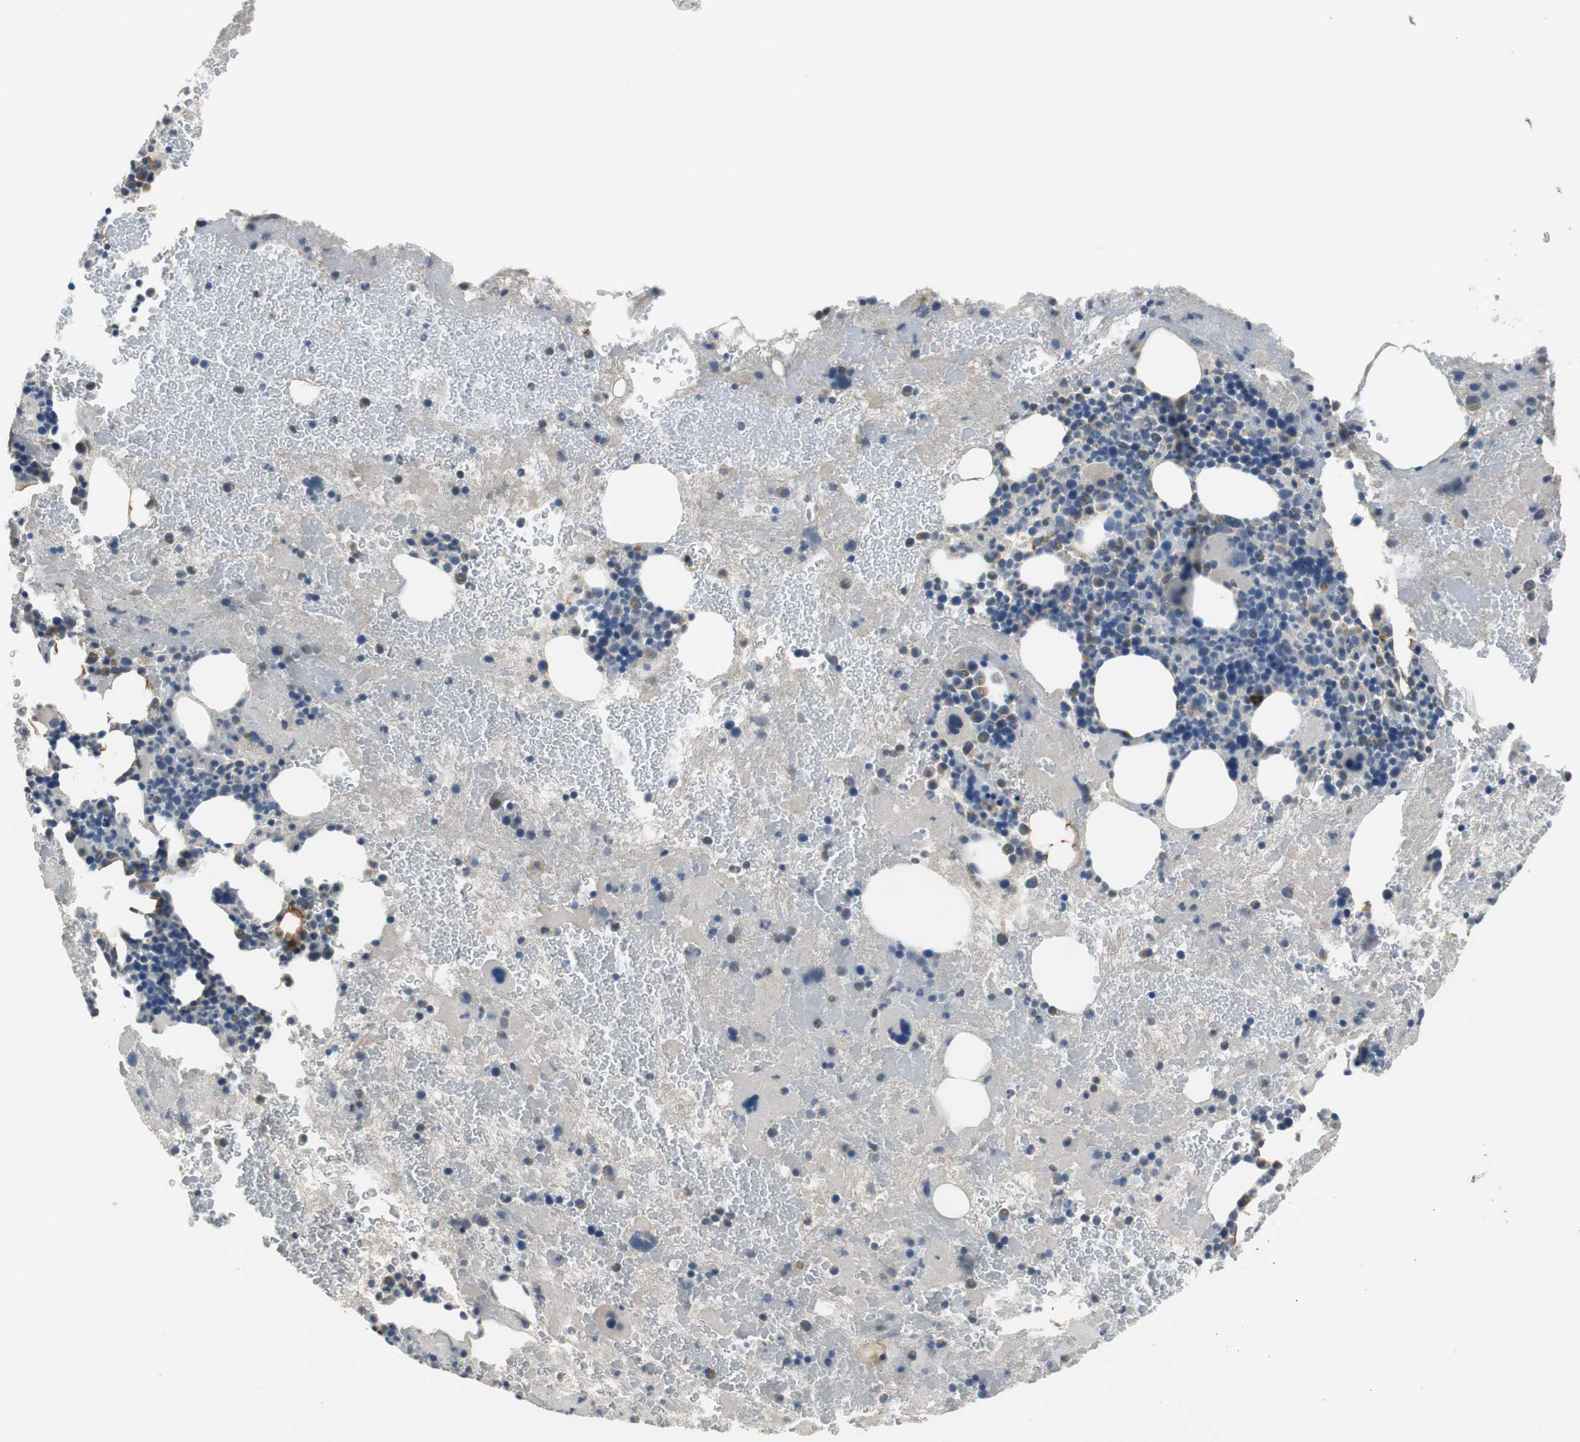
{"staining": {"intensity": "strong", "quantity": "<25%", "location": "cytoplasmic/membranous"}, "tissue": "bone marrow", "cell_type": "Hematopoietic cells", "image_type": "normal", "snomed": [{"axis": "morphology", "description": "Normal tissue, NOS"}, {"axis": "topography", "description": "Bone marrow"}], "caption": "Approximately <25% of hematopoietic cells in normal bone marrow display strong cytoplasmic/membranous protein expression as visualized by brown immunohistochemical staining.", "gene": "MTIF2", "patient": {"sex": "male", "age": 76}}